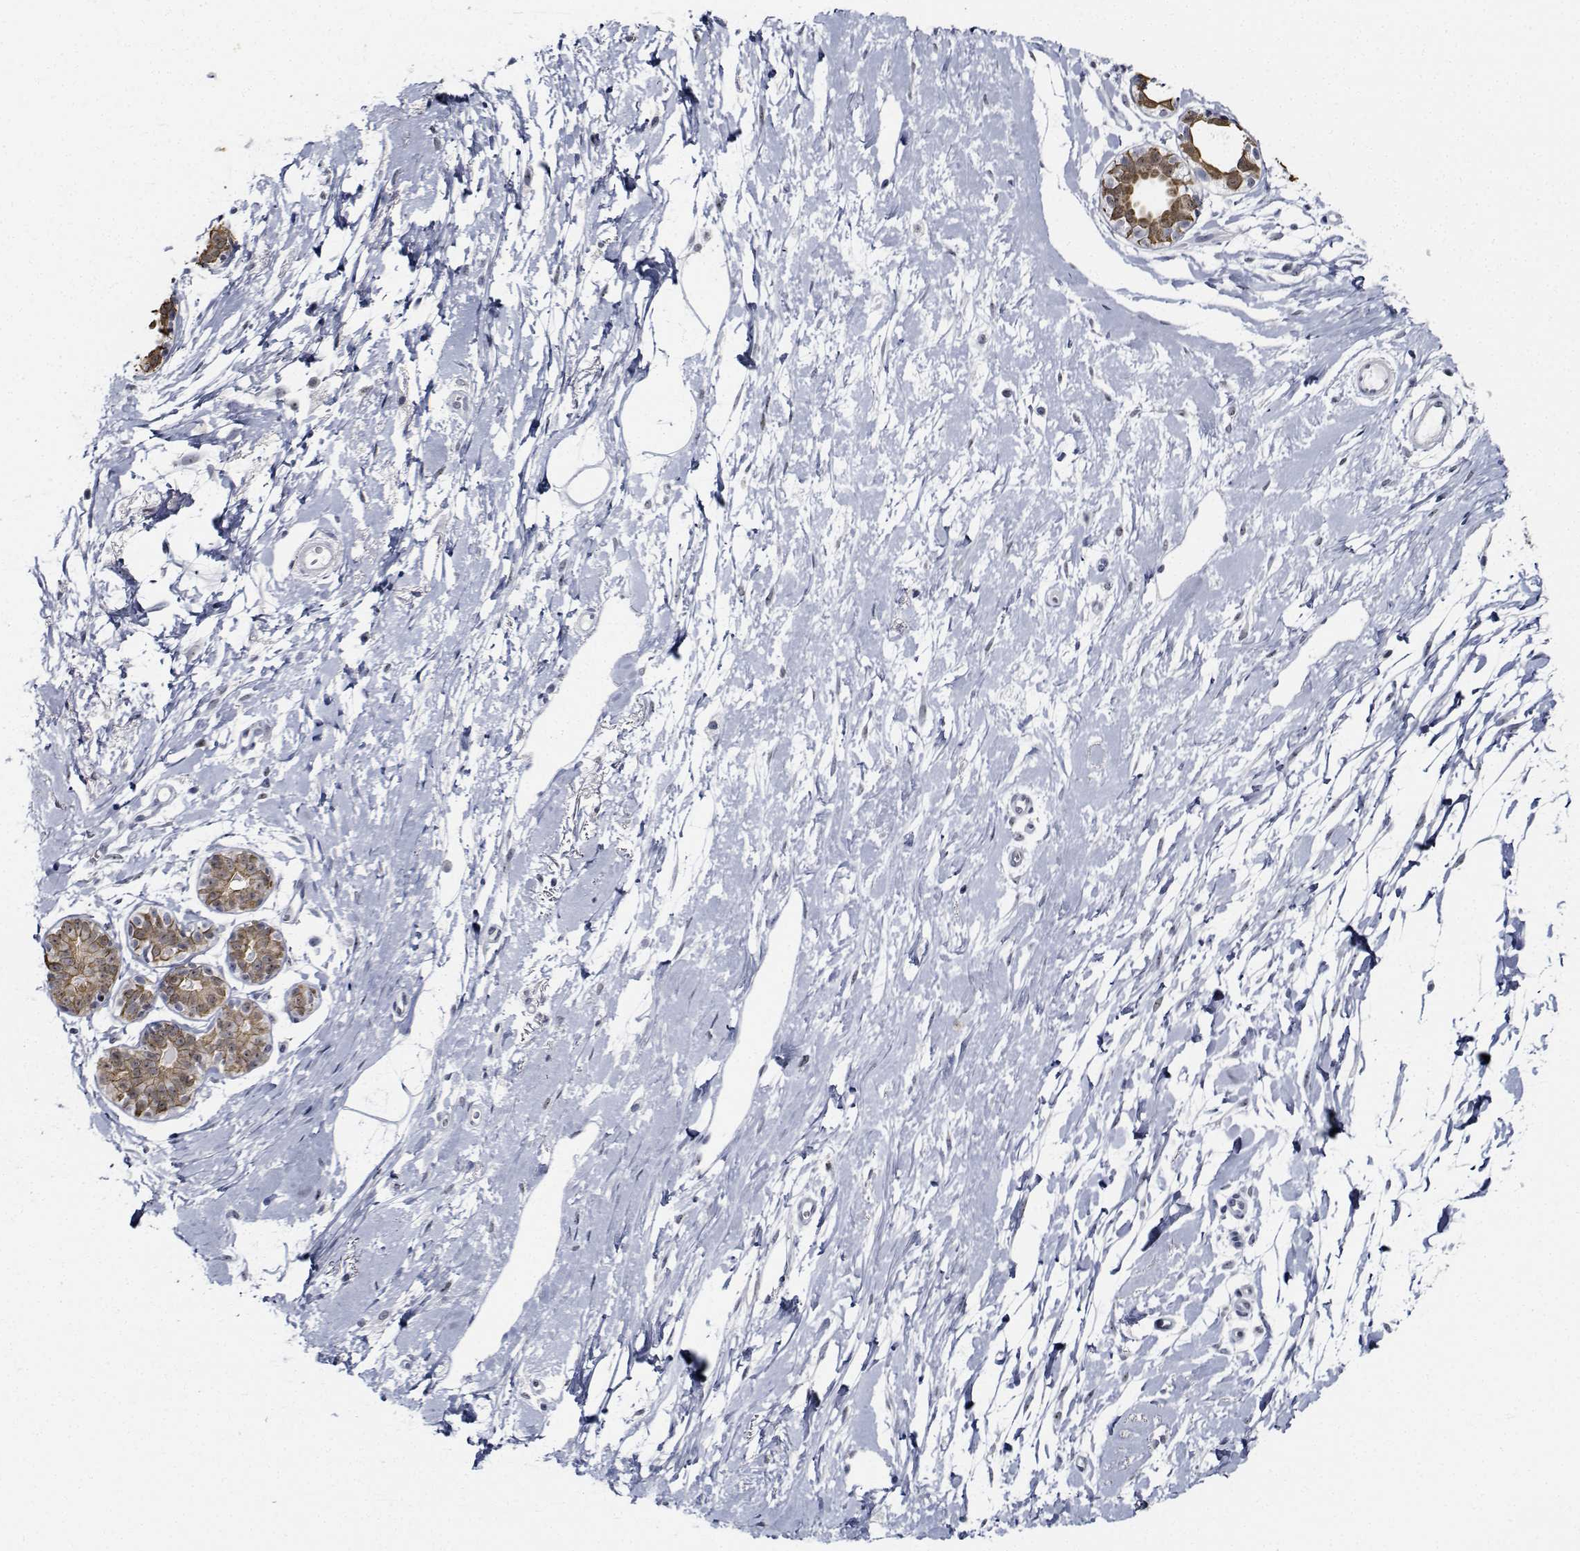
{"staining": {"intensity": "negative", "quantity": "none", "location": "none"}, "tissue": "breast", "cell_type": "Adipocytes", "image_type": "normal", "snomed": [{"axis": "morphology", "description": "Normal tissue, NOS"}, {"axis": "topography", "description": "Breast"}], "caption": "Protein analysis of unremarkable breast shows no significant positivity in adipocytes. (DAB (3,3'-diaminobenzidine) IHC with hematoxylin counter stain).", "gene": "NVL", "patient": {"sex": "female", "age": 49}}